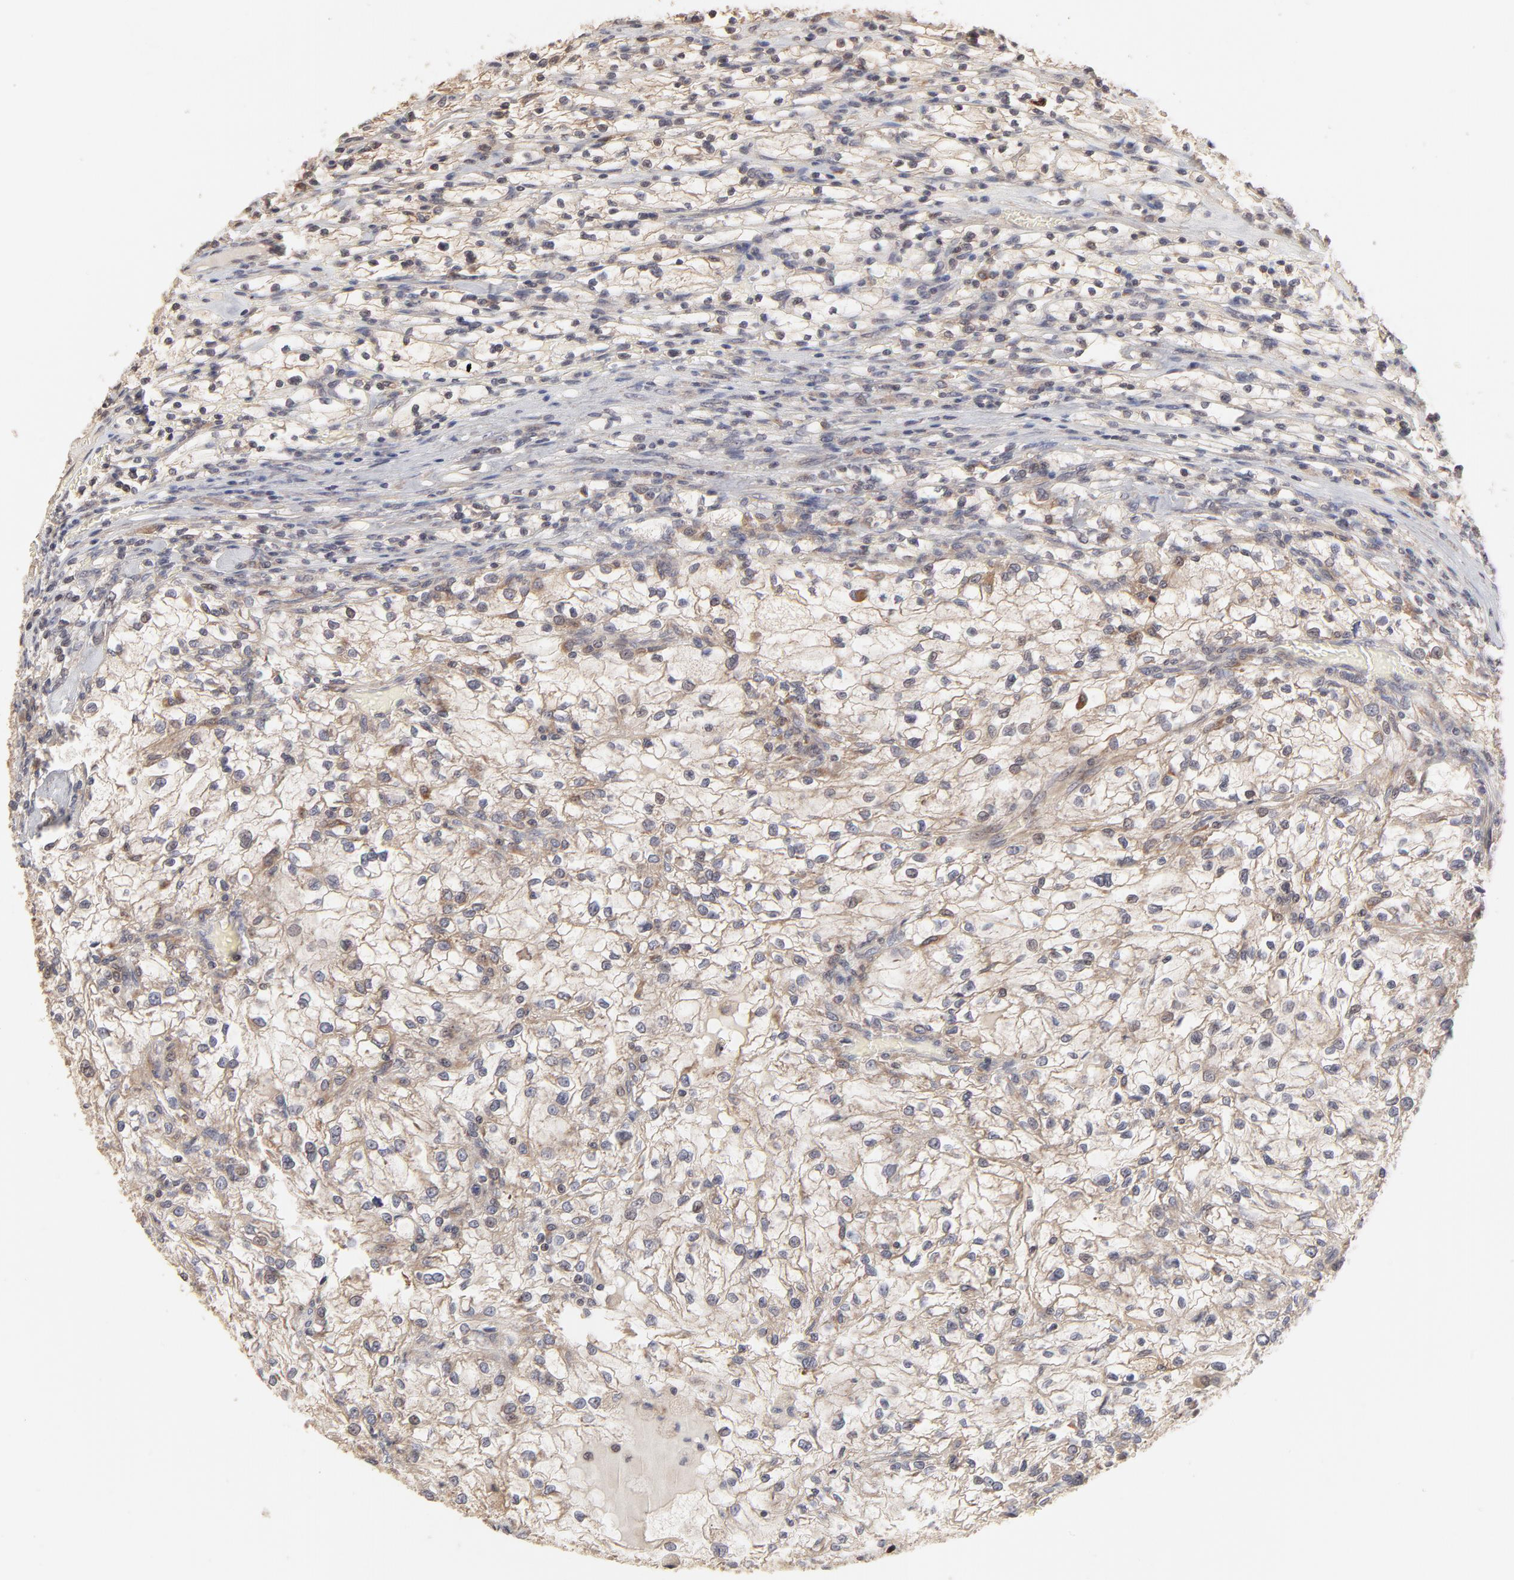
{"staining": {"intensity": "weak", "quantity": ">75%", "location": "cytoplasmic/membranous,nuclear"}, "tissue": "renal cancer", "cell_type": "Tumor cells", "image_type": "cancer", "snomed": [{"axis": "morphology", "description": "Adenocarcinoma, NOS"}, {"axis": "topography", "description": "Kidney"}], "caption": "An immunohistochemistry image of neoplastic tissue is shown. Protein staining in brown labels weak cytoplasmic/membranous and nuclear positivity in renal cancer within tumor cells. (DAB (3,3'-diaminobenzidine) = brown stain, brightfield microscopy at high magnification).", "gene": "ARIH1", "patient": {"sex": "female", "age": 83}}